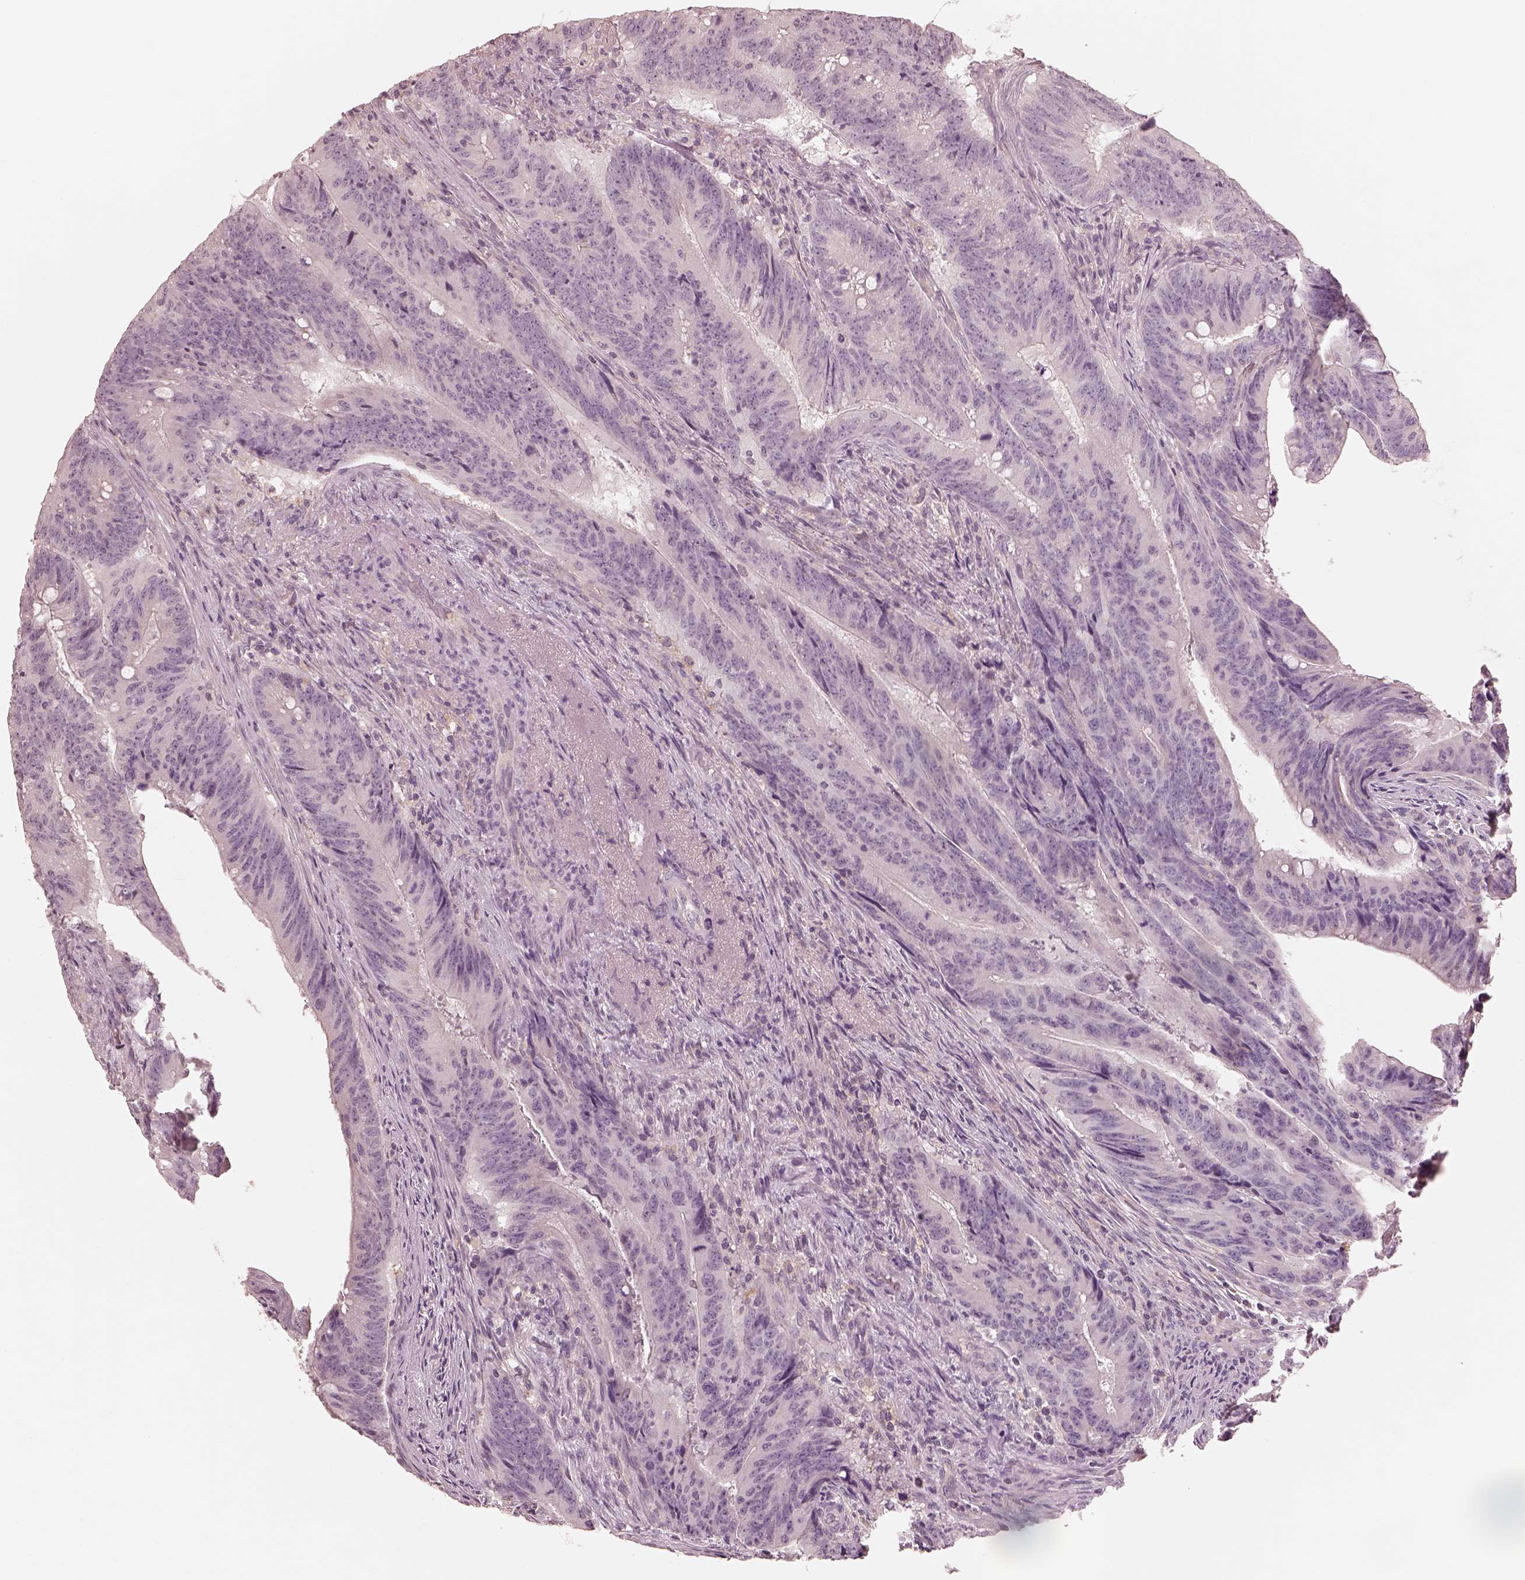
{"staining": {"intensity": "negative", "quantity": "none", "location": "none"}, "tissue": "colorectal cancer", "cell_type": "Tumor cells", "image_type": "cancer", "snomed": [{"axis": "morphology", "description": "Adenocarcinoma, NOS"}, {"axis": "topography", "description": "Colon"}], "caption": "Image shows no protein expression in tumor cells of colorectal cancer tissue.", "gene": "PRKACG", "patient": {"sex": "female", "age": 87}}